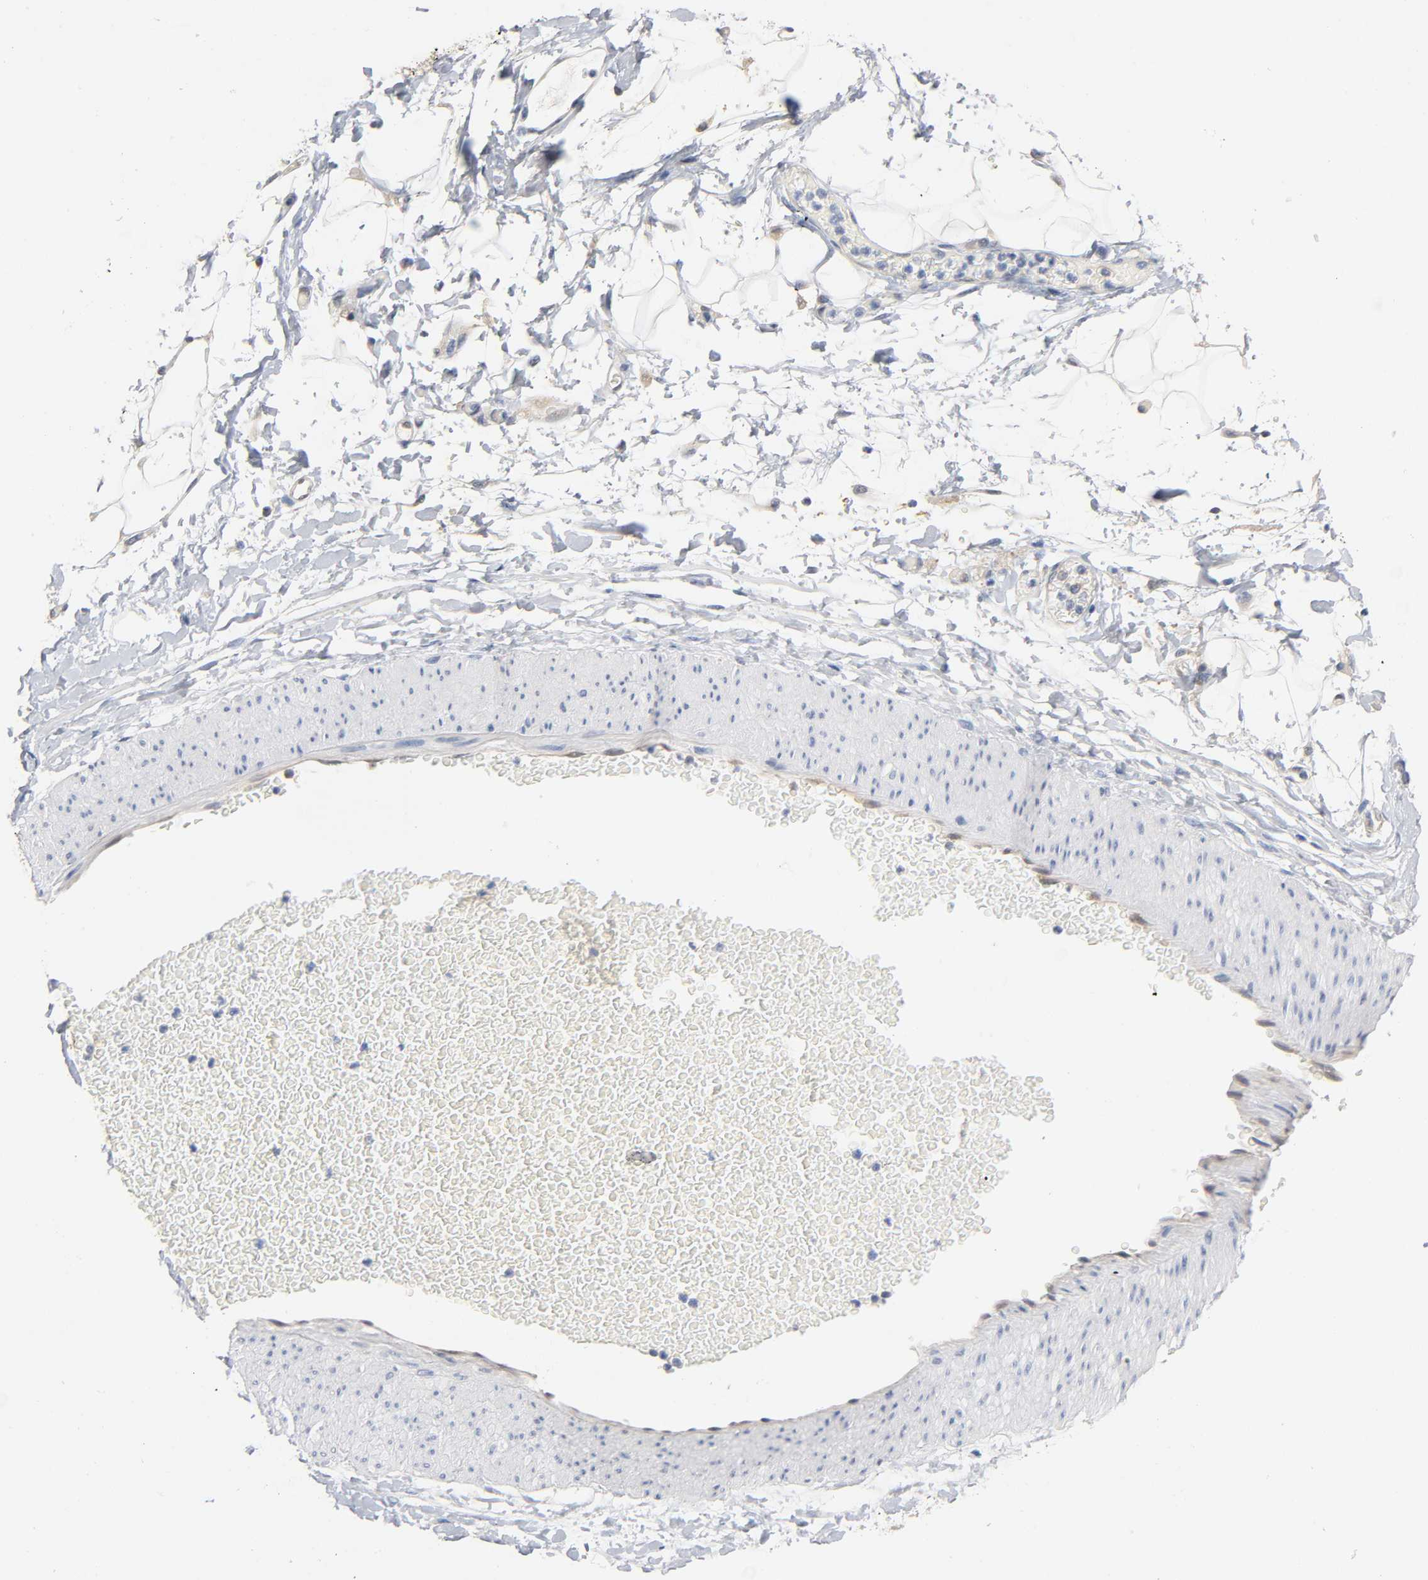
{"staining": {"intensity": "negative", "quantity": "none", "location": "none"}, "tissue": "adipose tissue", "cell_type": "Adipocytes", "image_type": "normal", "snomed": [{"axis": "morphology", "description": "Normal tissue, NOS"}, {"axis": "morphology", "description": "Urothelial carcinoma, High grade"}, {"axis": "topography", "description": "Vascular tissue"}, {"axis": "topography", "description": "Urinary bladder"}], "caption": "Adipocytes show no significant protein expression in benign adipose tissue. Nuclei are stained in blue.", "gene": "FYN", "patient": {"sex": "female", "age": 56}}